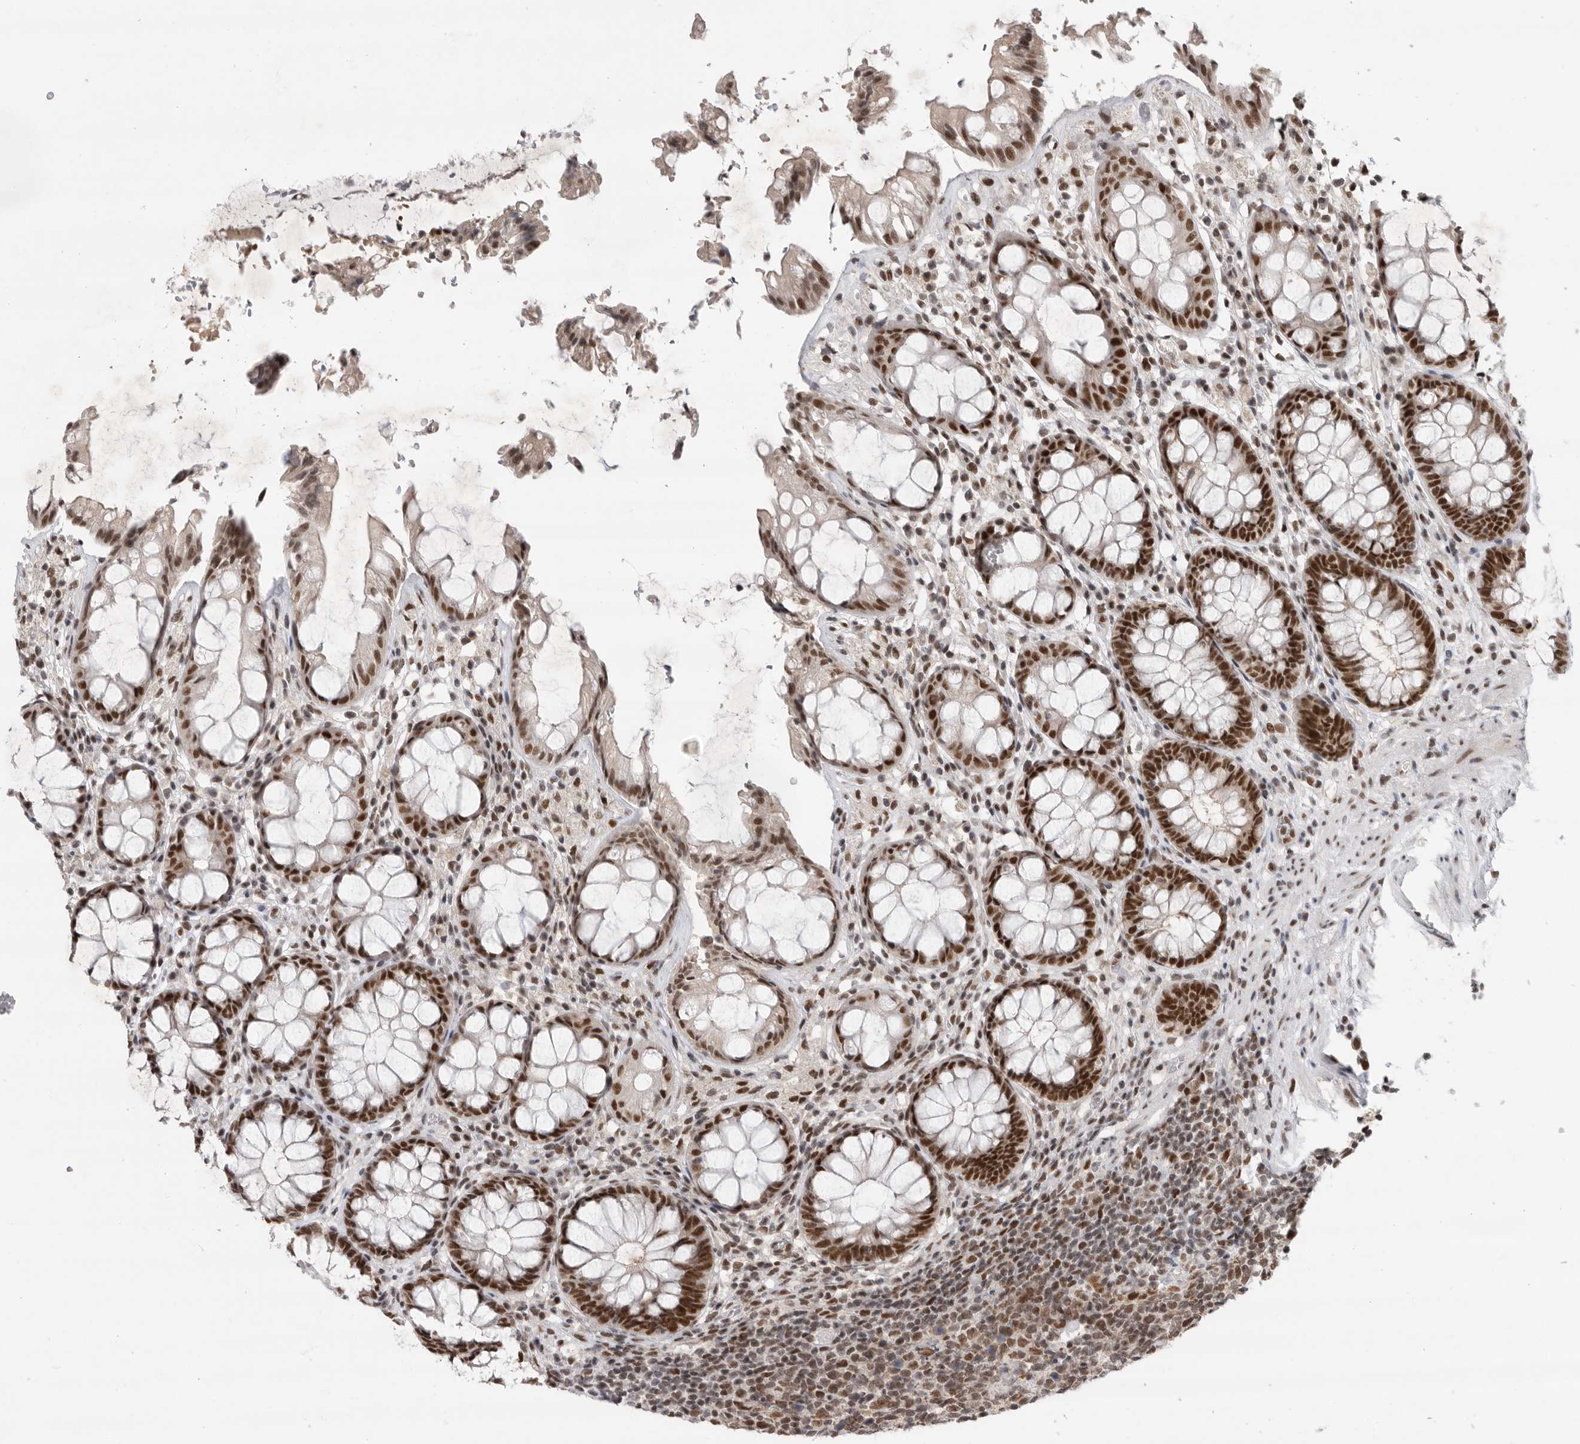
{"staining": {"intensity": "strong", "quantity": ">75%", "location": "nuclear"}, "tissue": "rectum", "cell_type": "Glandular cells", "image_type": "normal", "snomed": [{"axis": "morphology", "description": "Normal tissue, NOS"}, {"axis": "topography", "description": "Rectum"}], "caption": "About >75% of glandular cells in benign rectum demonstrate strong nuclear protein expression as visualized by brown immunohistochemical staining.", "gene": "ZNF830", "patient": {"sex": "male", "age": 64}}